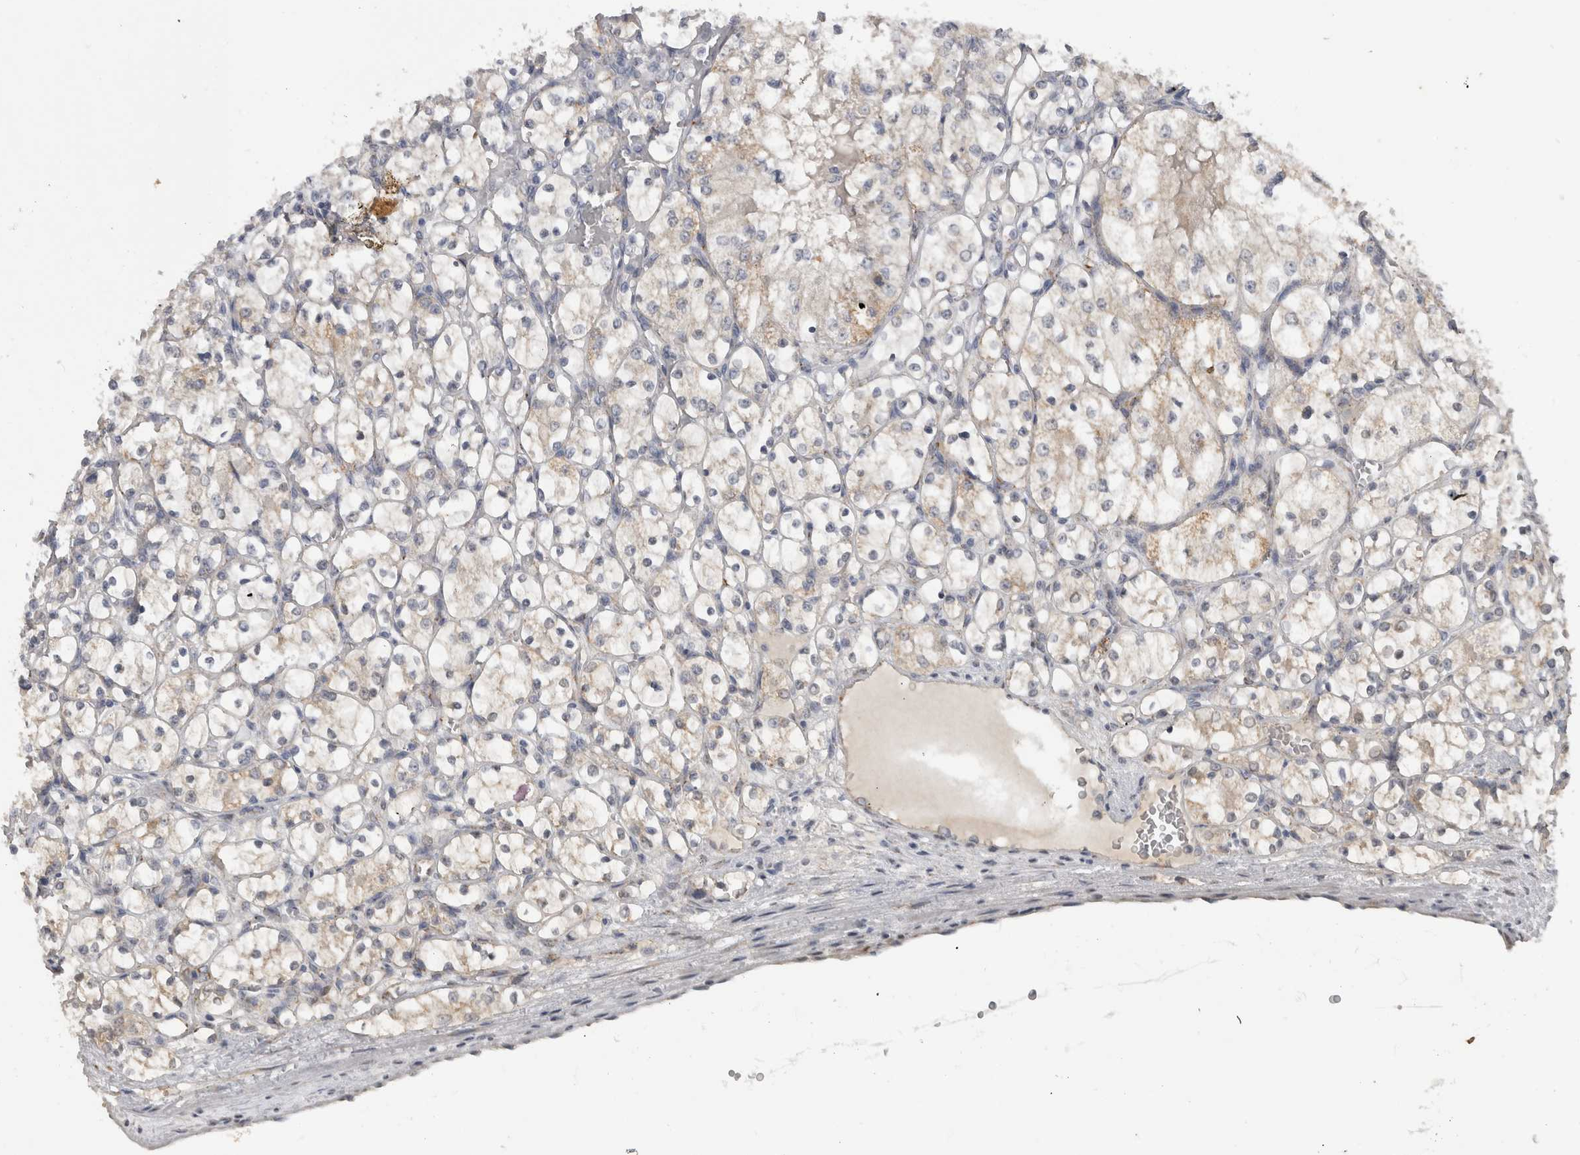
{"staining": {"intensity": "weak", "quantity": "25%-75%", "location": "cytoplasmic/membranous"}, "tissue": "renal cancer", "cell_type": "Tumor cells", "image_type": "cancer", "snomed": [{"axis": "morphology", "description": "Adenocarcinoma, NOS"}, {"axis": "topography", "description": "Kidney"}], "caption": "Renal cancer tissue demonstrates weak cytoplasmic/membranous positivity in approximately 25%-75% of tumor cells, visualized by immunohistochemistry.", "gene": "DYRK2", "patient": {"sex": "female", "age": 69}}